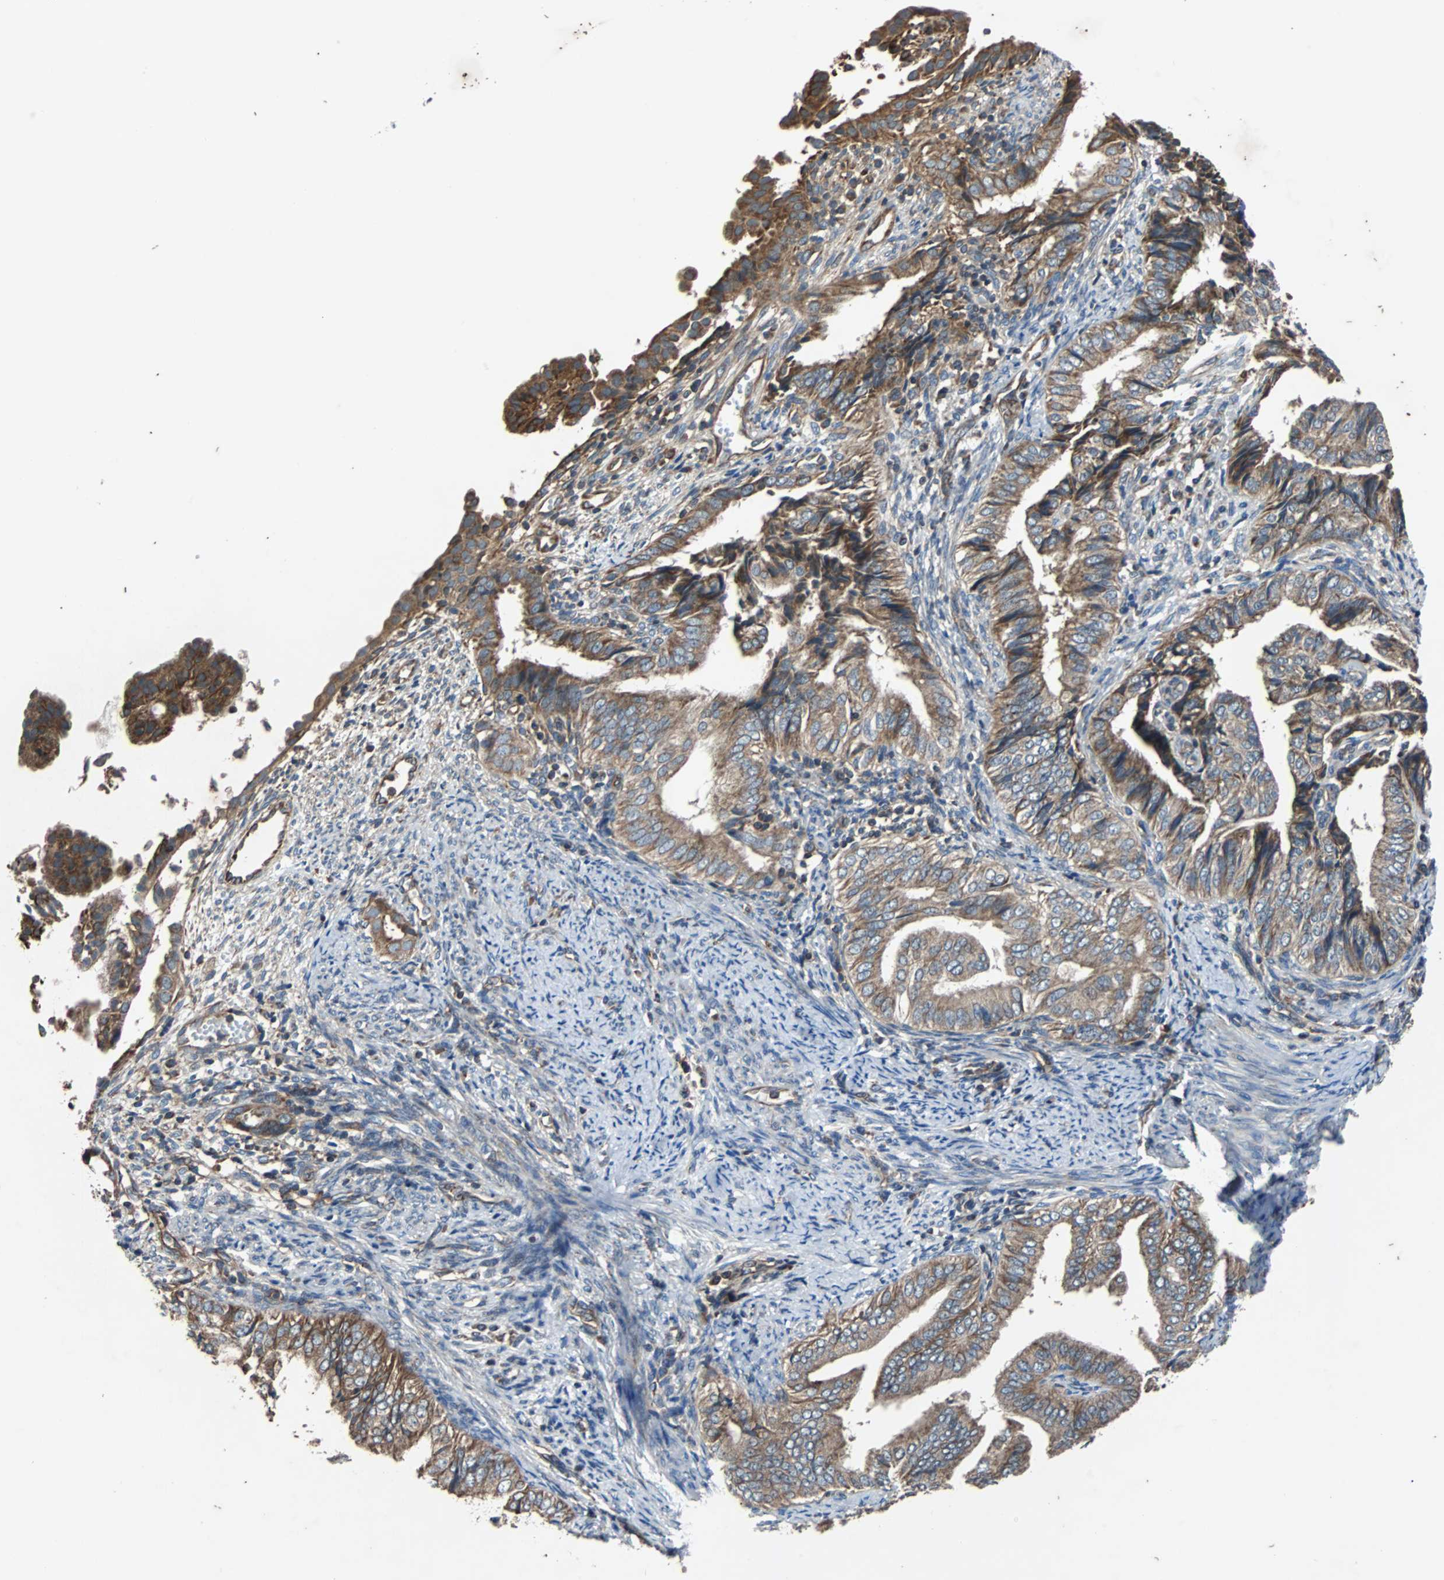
{"staining": {"intensity": "moderate", "quantity": ">75%", "location": "cytoplasmic/membranous"}, "tissue": "endometrial cancer", "cell_type": "Tumor cells", "image_type": "cancer", "snomed": [{"axis": "morphology", "description": "Adenocarcinoma, NOS"}, {"axis": "topography", "description": "Endometrium"}], "caption": "Protein staining demonstrates moderate cytoplasmic/membranous expression in about >75% of tumor cells in endometrial cancer (adenocarcinoma).", "gene": "ACTR3", "patient": {"sex": "female", "age": 58}}